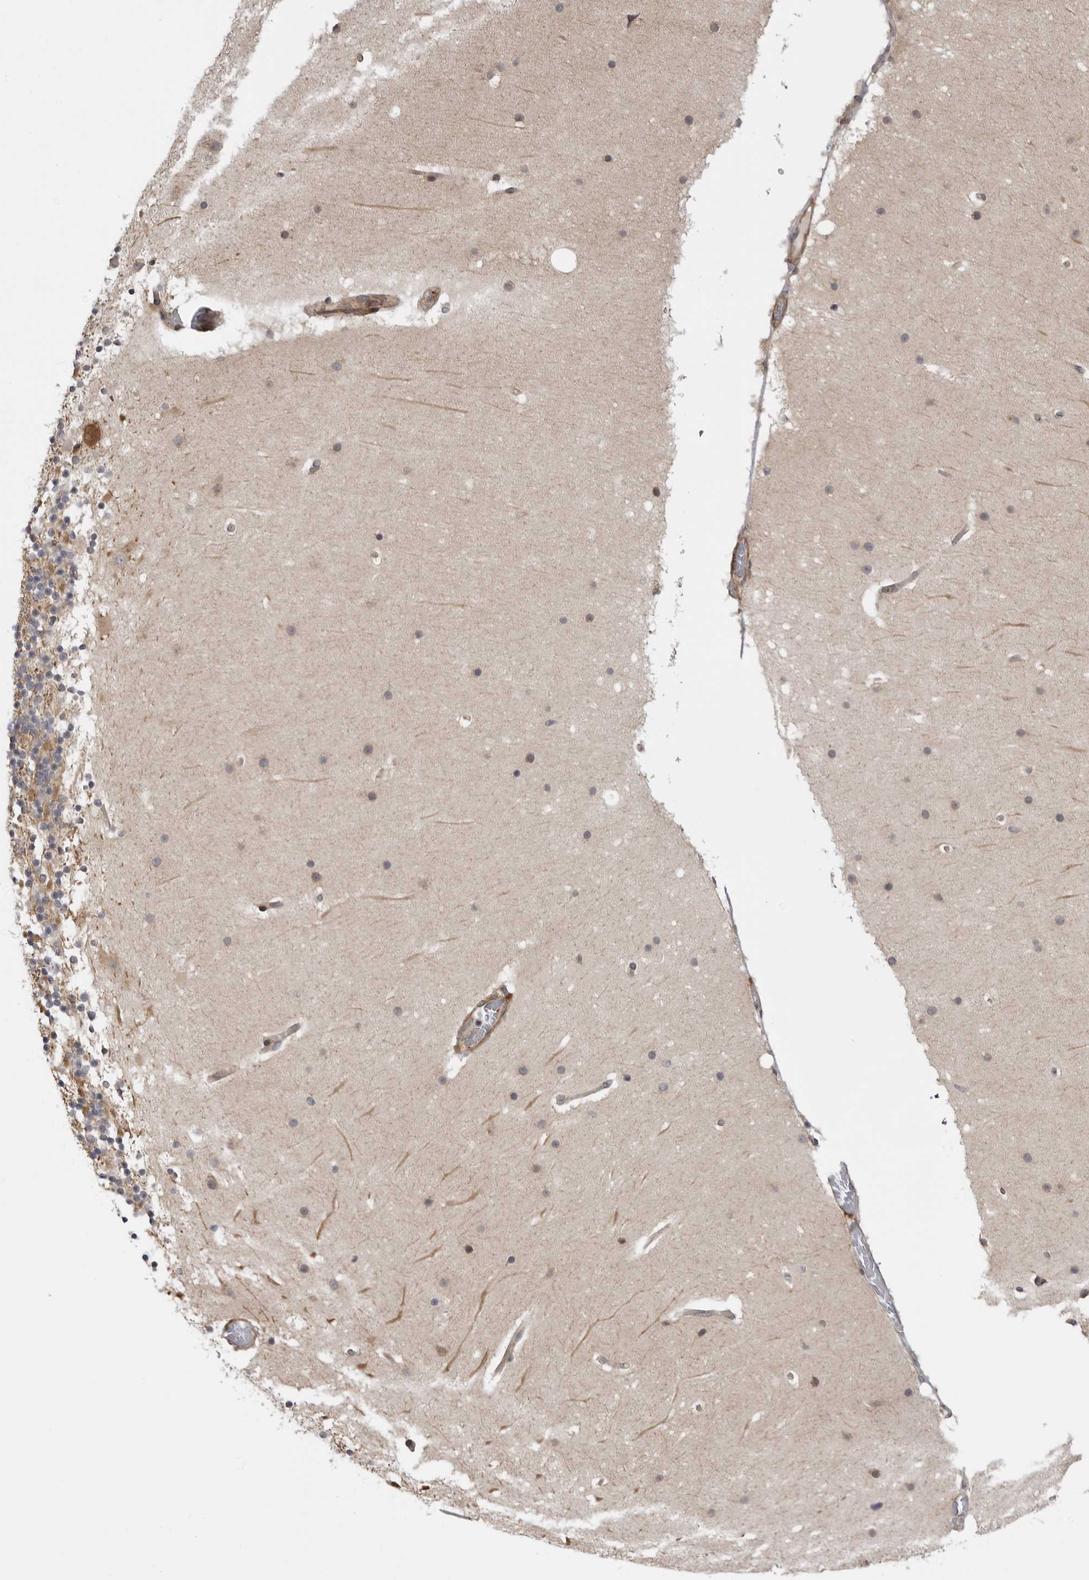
{"staining": {"intensity": "moderate", "quantity": "25%-75%", "location": "cytoplasmic/membranous"}, "tissue": "cerebellum", "cell_type": "Cells in granular layer", "image_type": "normal", "snomed": [{"axis": "morphology", "description": "Normal tissue, NOS"}, {"axis": "topography", "description": "Cerebellum"}], "caption": "A high-resolution micrograph shows IHC staining of benign cerebellum, which shows moderate cytoplasmic/membranous positivity in about 25%-75% of cells in granular layer. The protein of interest is shown in brown color, while the nuclei are stained blue.", "gene": "LRRC45", "patient": {"sex": "male", "age": 57}}